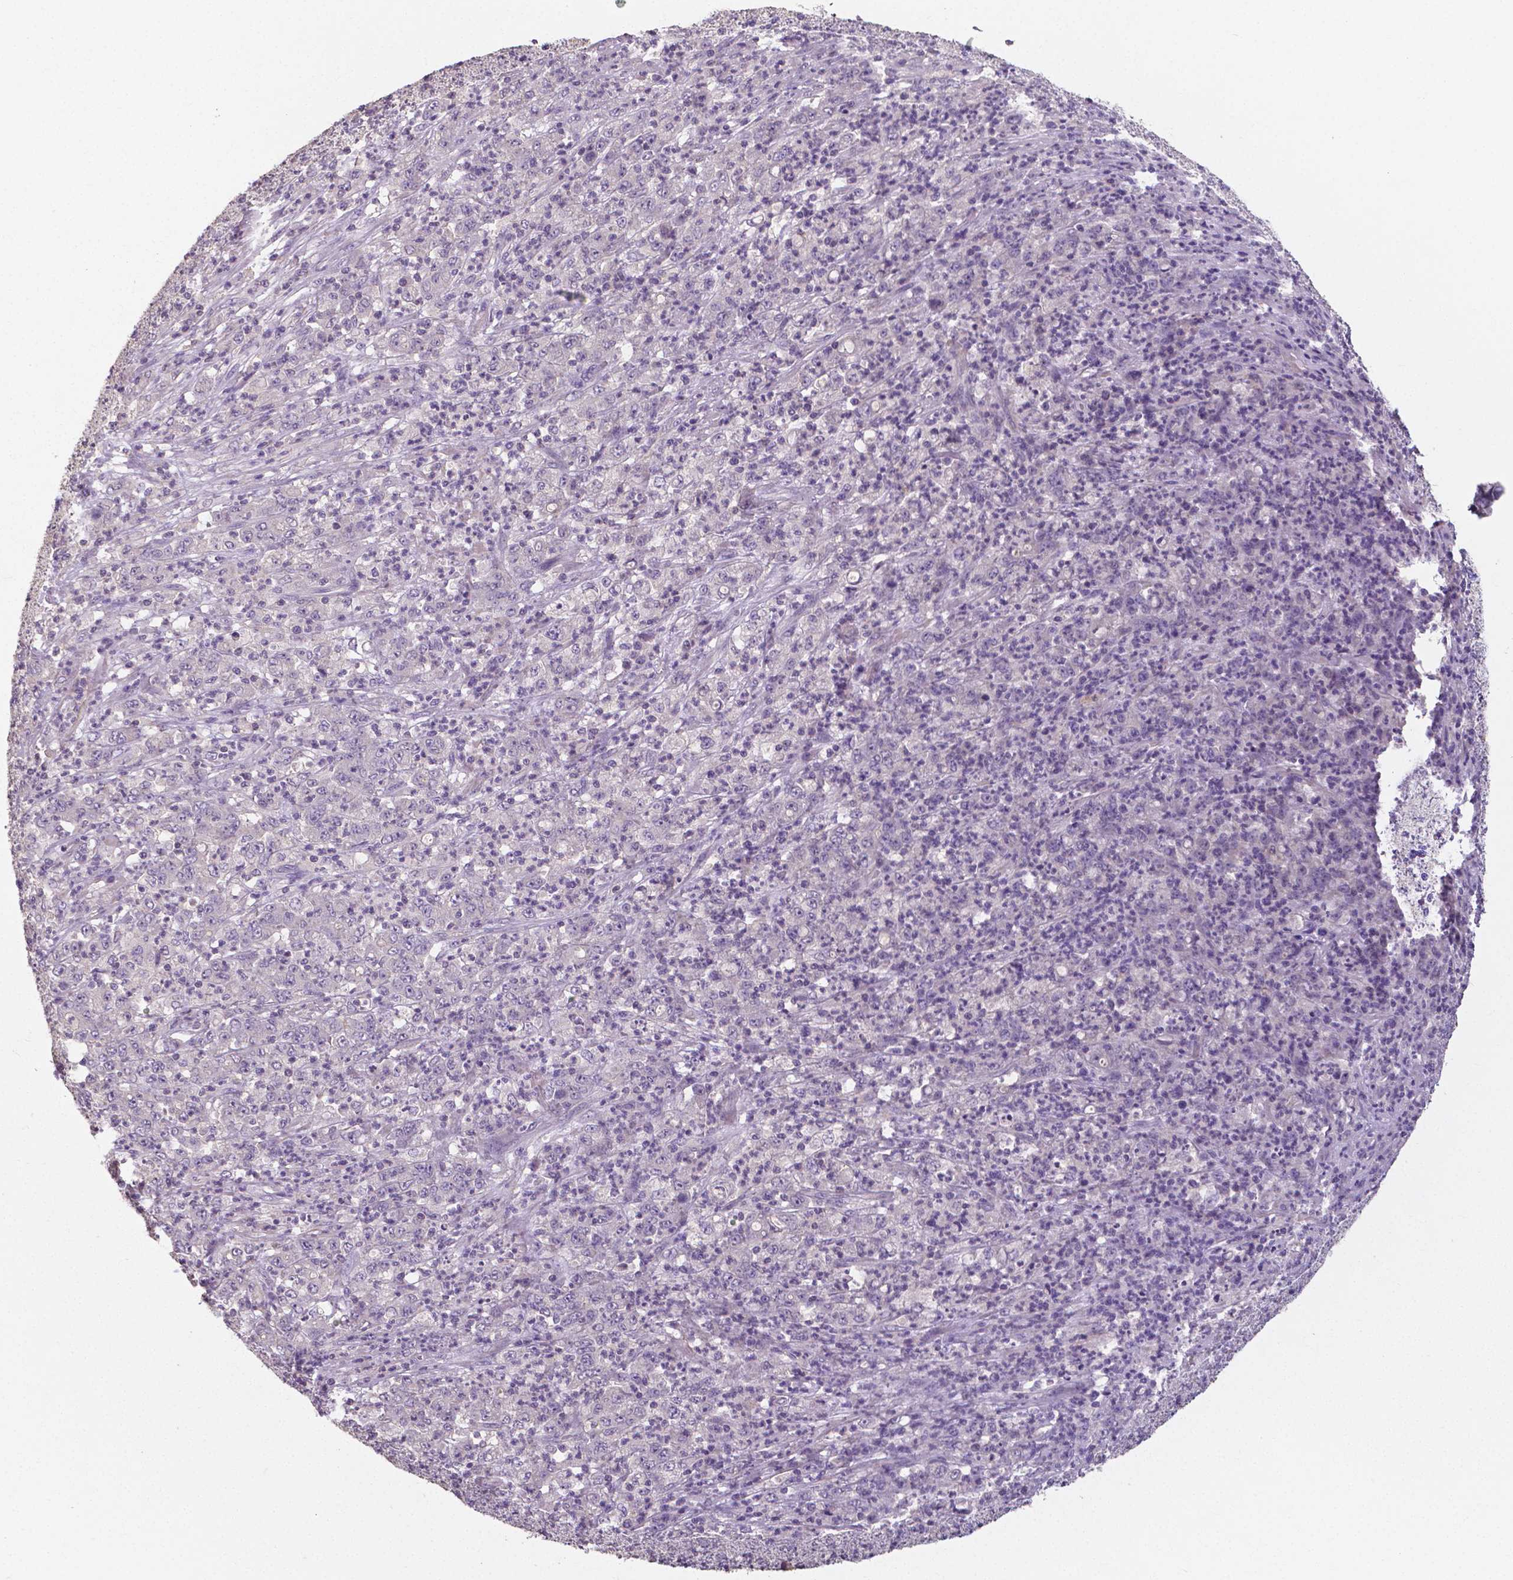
{"staining": {"intensity": "negative", "quantity": "none", "location": "none"}, "tissue": "stomach cancer", "cell_type": "Tumor cells", "image_type": "cancer", "snomed": [{"axis": "morphology", "description": "Adenocarcinoma, NOS"}, {"axis": "topography", "description": "Stomach, lower"}], "caption": "Stomach cancer (adenocarcinoma) stained for a protein using IHC displays no expression tumor cells.", "gene": "CRMP1", "patient": {"sex": "female", "age": 71}}